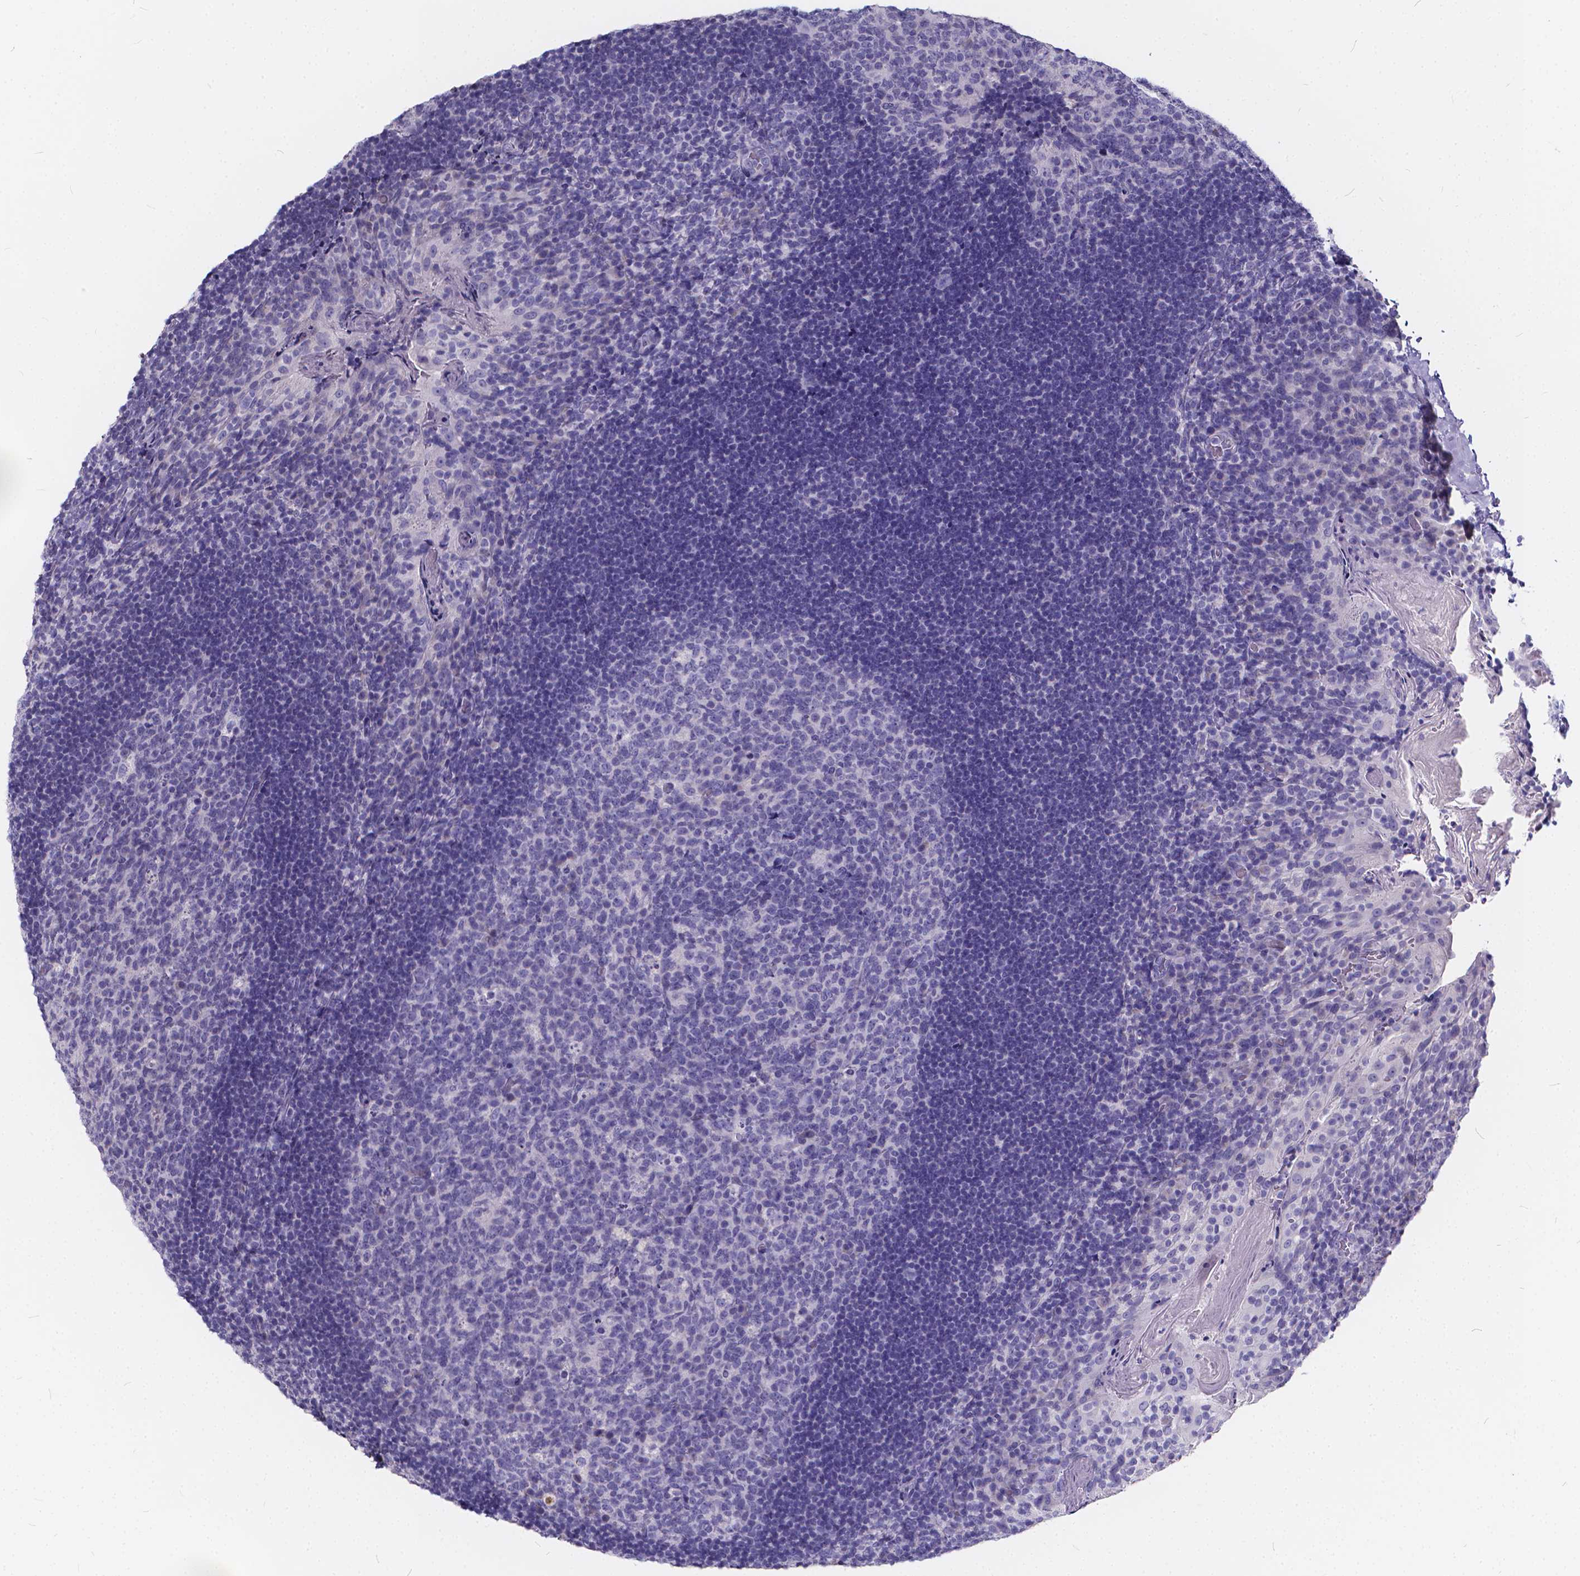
{"staining": {"intensity": "negative", "quantity": "none", "location": "none"}, "tissue": "tonsil", "cell_type": "Germinal center cells", "image_type": "normal", "snomed": [{"axis": "morphology", "description": "Normal tissue, NOS"}, {"axis": "topography", "description": "Tonsil"}], "caption": "DAB immunohistochemical staining of normal human tonsil shows no significant staining in germinal center cells.", "gene": "SPEF2", "patient": {"sex": "male", "age": 17}}